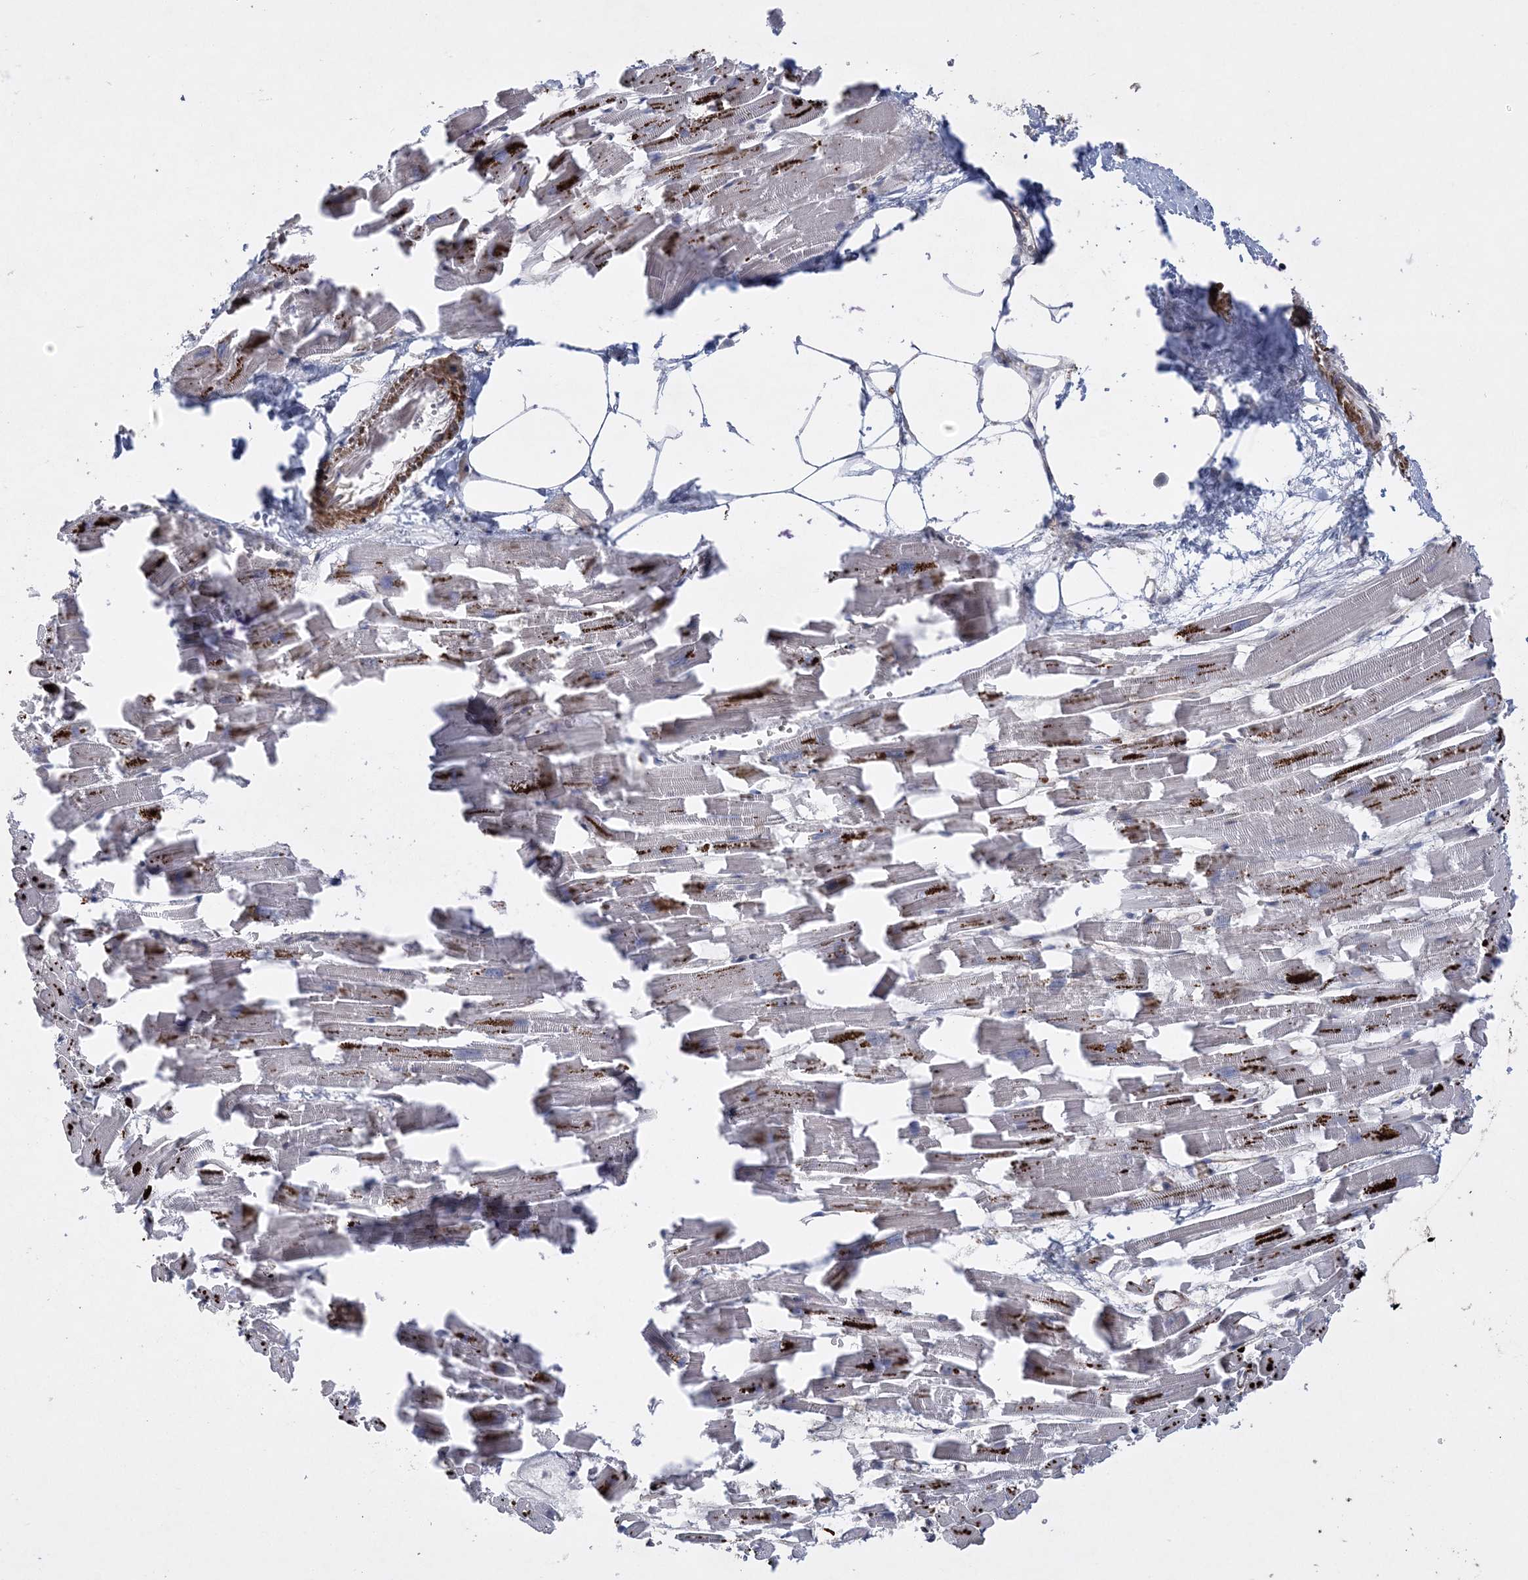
{"staining": {"intensity": "moderate", "quantity": "25%-75%", "location": "cytoplasmic/membranous"}, "tissue": "heart muscle", "cell_type": "Cardiomyocytes", "image_type": "normal", "snomed": [{"axis": "morphology", "description": "Normal tissue, NOS"}, {"axis": "topography", "description": "Heart"}], "caption": "DAB (3,3'-diaminobenzidine) immunohistochemical staining of unremarkable heart muscle shows moderate cytoplasmic/membranous protein positivity in approximately 25%-75% of cardiomyocytes.", "gene": "ARSJ", "patient": {"sex": "female", "age": 64}}